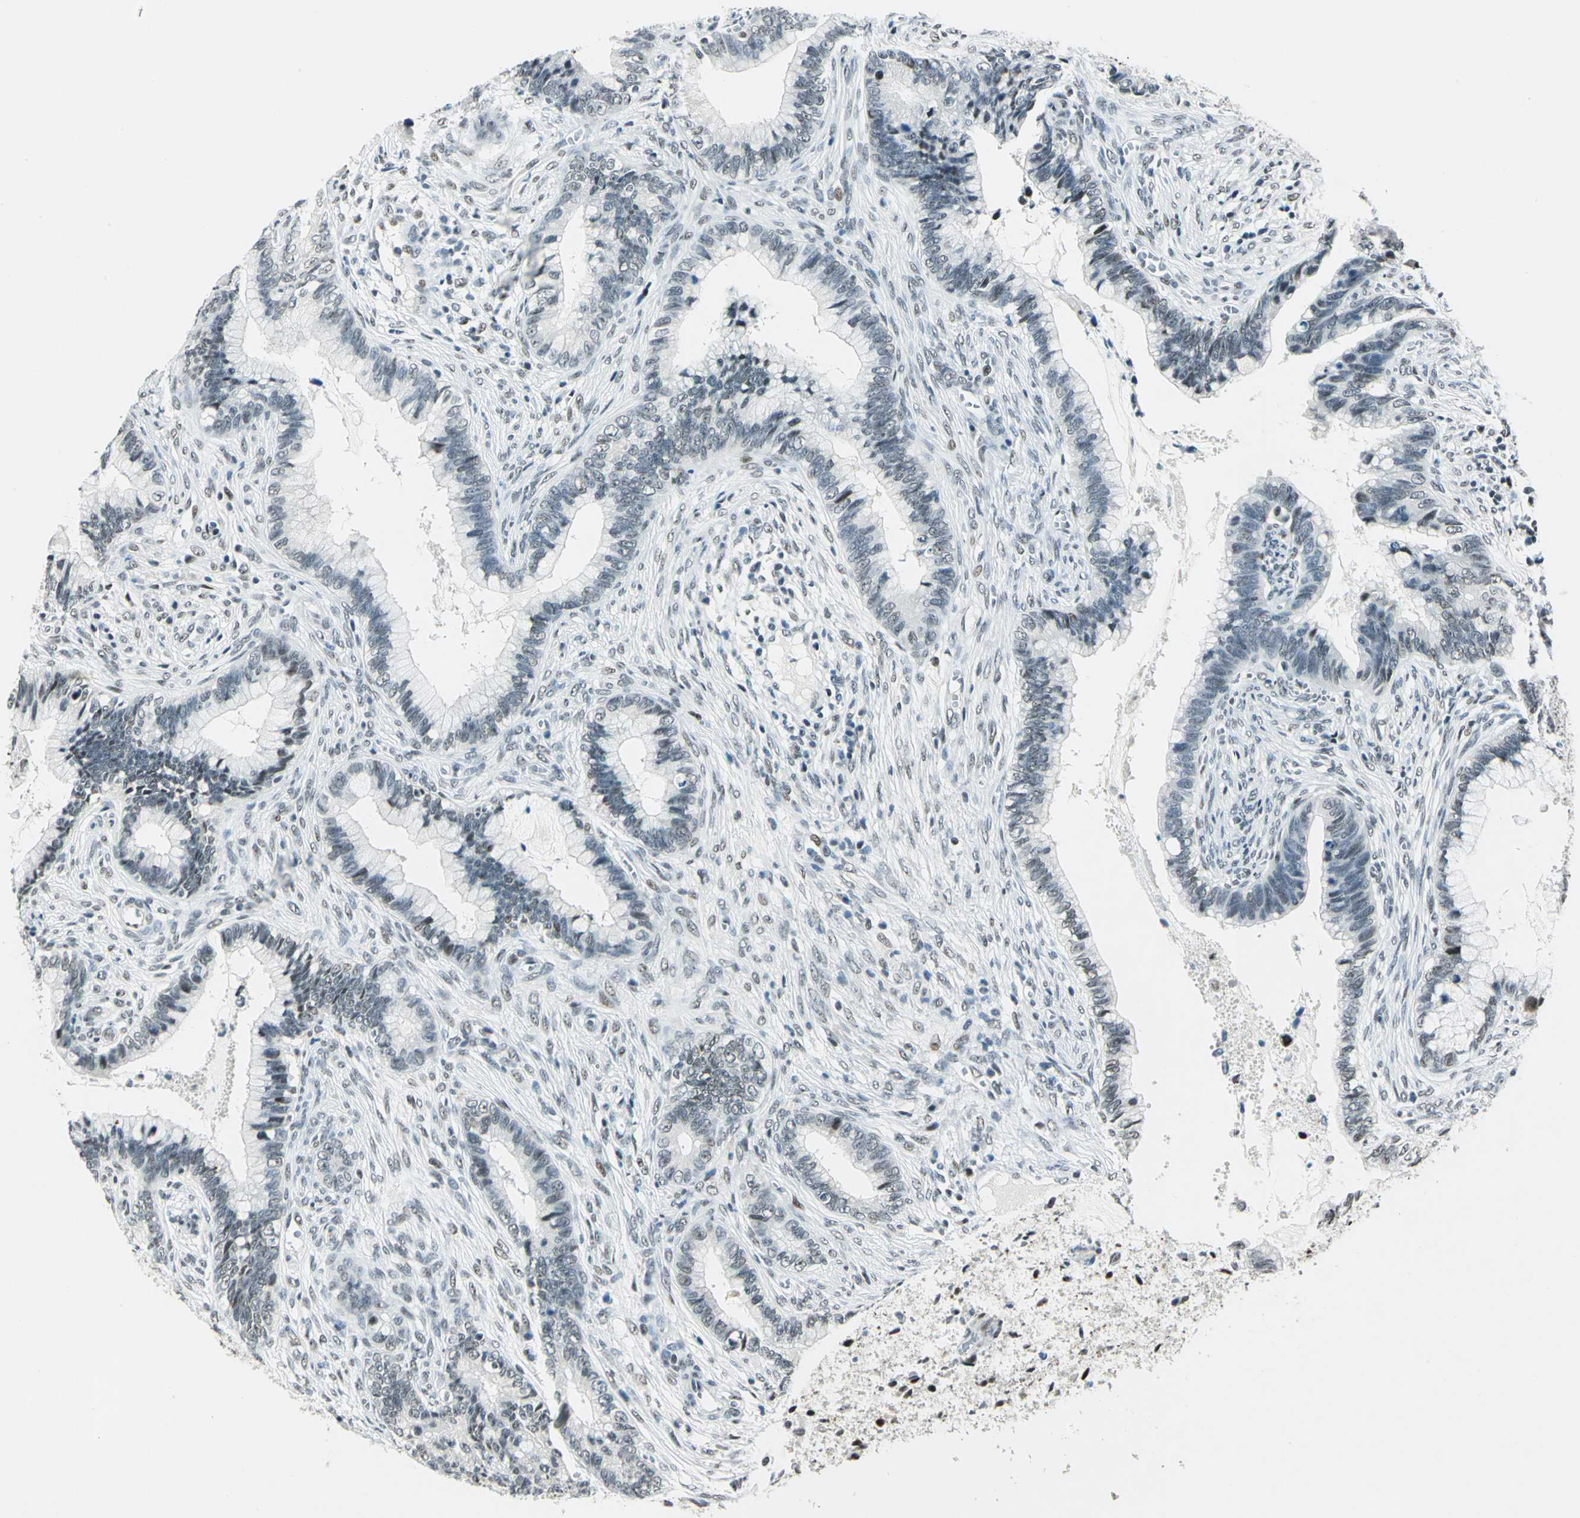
{"staining": {"intensity": "weak", "quantity": "25%-75%", "location": "nuclear"}, "tissue": "cervical cancer", "cell_type": "Tumor cells", "image_type": "cancer", "snomed": [{"axis": "morphology", "description": "Adenocarcinoma, NOS"}, {"axis": "topography", "description": "Cervix"}], "caption": "Adenocarcinoma (cervical) stained for a protein (brown) displays weak nuclear positive positivity in approximately 25%-75% of tumor cells.", "gene": "KAT6B", "patient": {"sex": "female", "age": 44}}